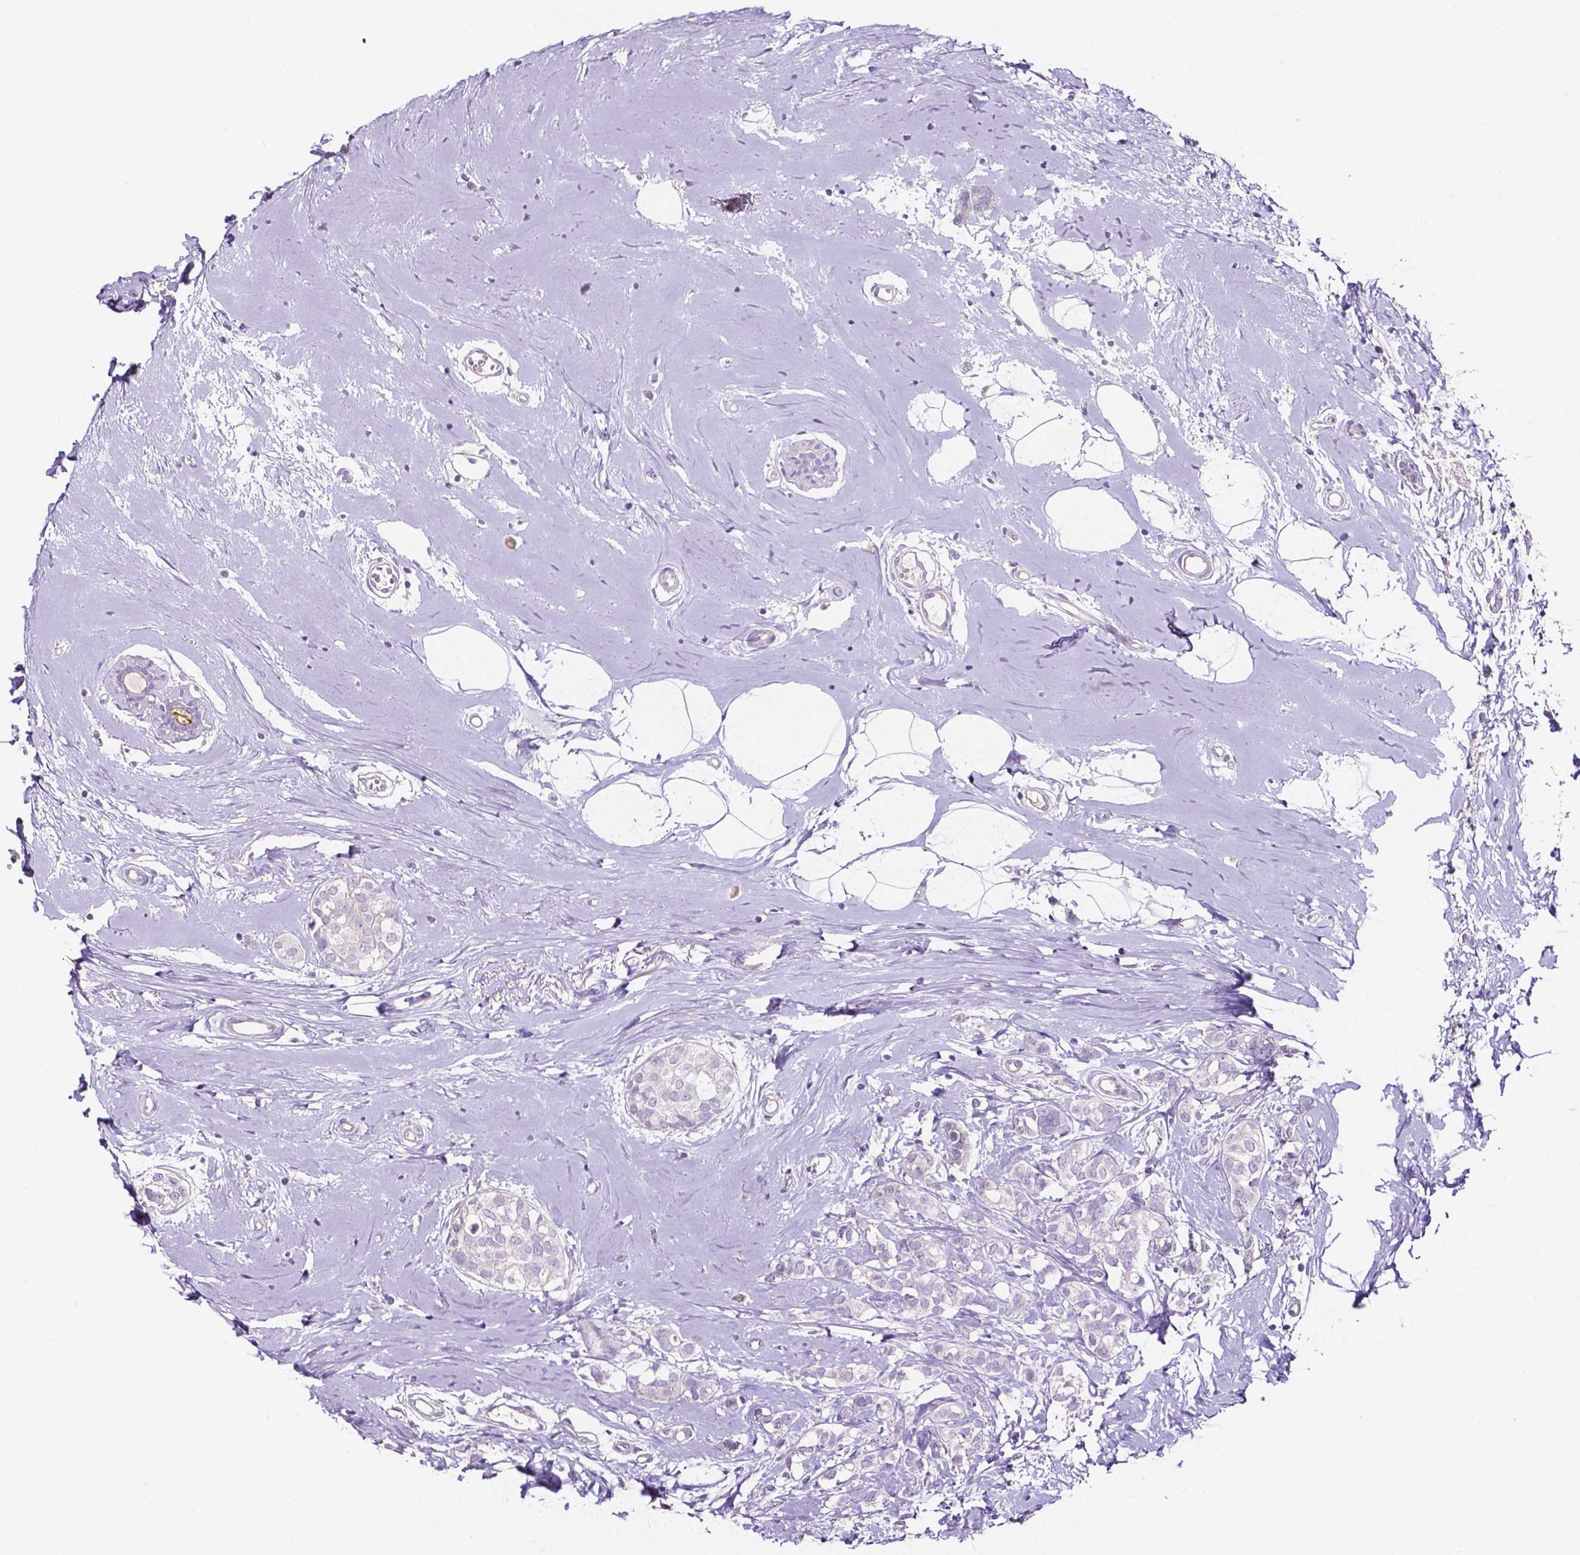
{"staining": {"intensity": "negative", "quantity": "none", "location": "none"}, "tissue": "breast cancer", "cell_type": "Tumor cells", "image_type": "cancer", "snomed": [{"axis": "morphology", "description": "Duct carcinoma"}, {"axis": "topography", "description": "Breast"}], "caption": "Immunohistochemistry (IHC) image of neoplastic tissue: breast cancer stained with DAB displays no significant protein positivity in tumor cells. (Immunohistochemistry, brightfield microscopy, high magnification).", "gene": "SLC22A2", "patient": {"sex": "female", "age": 40}}